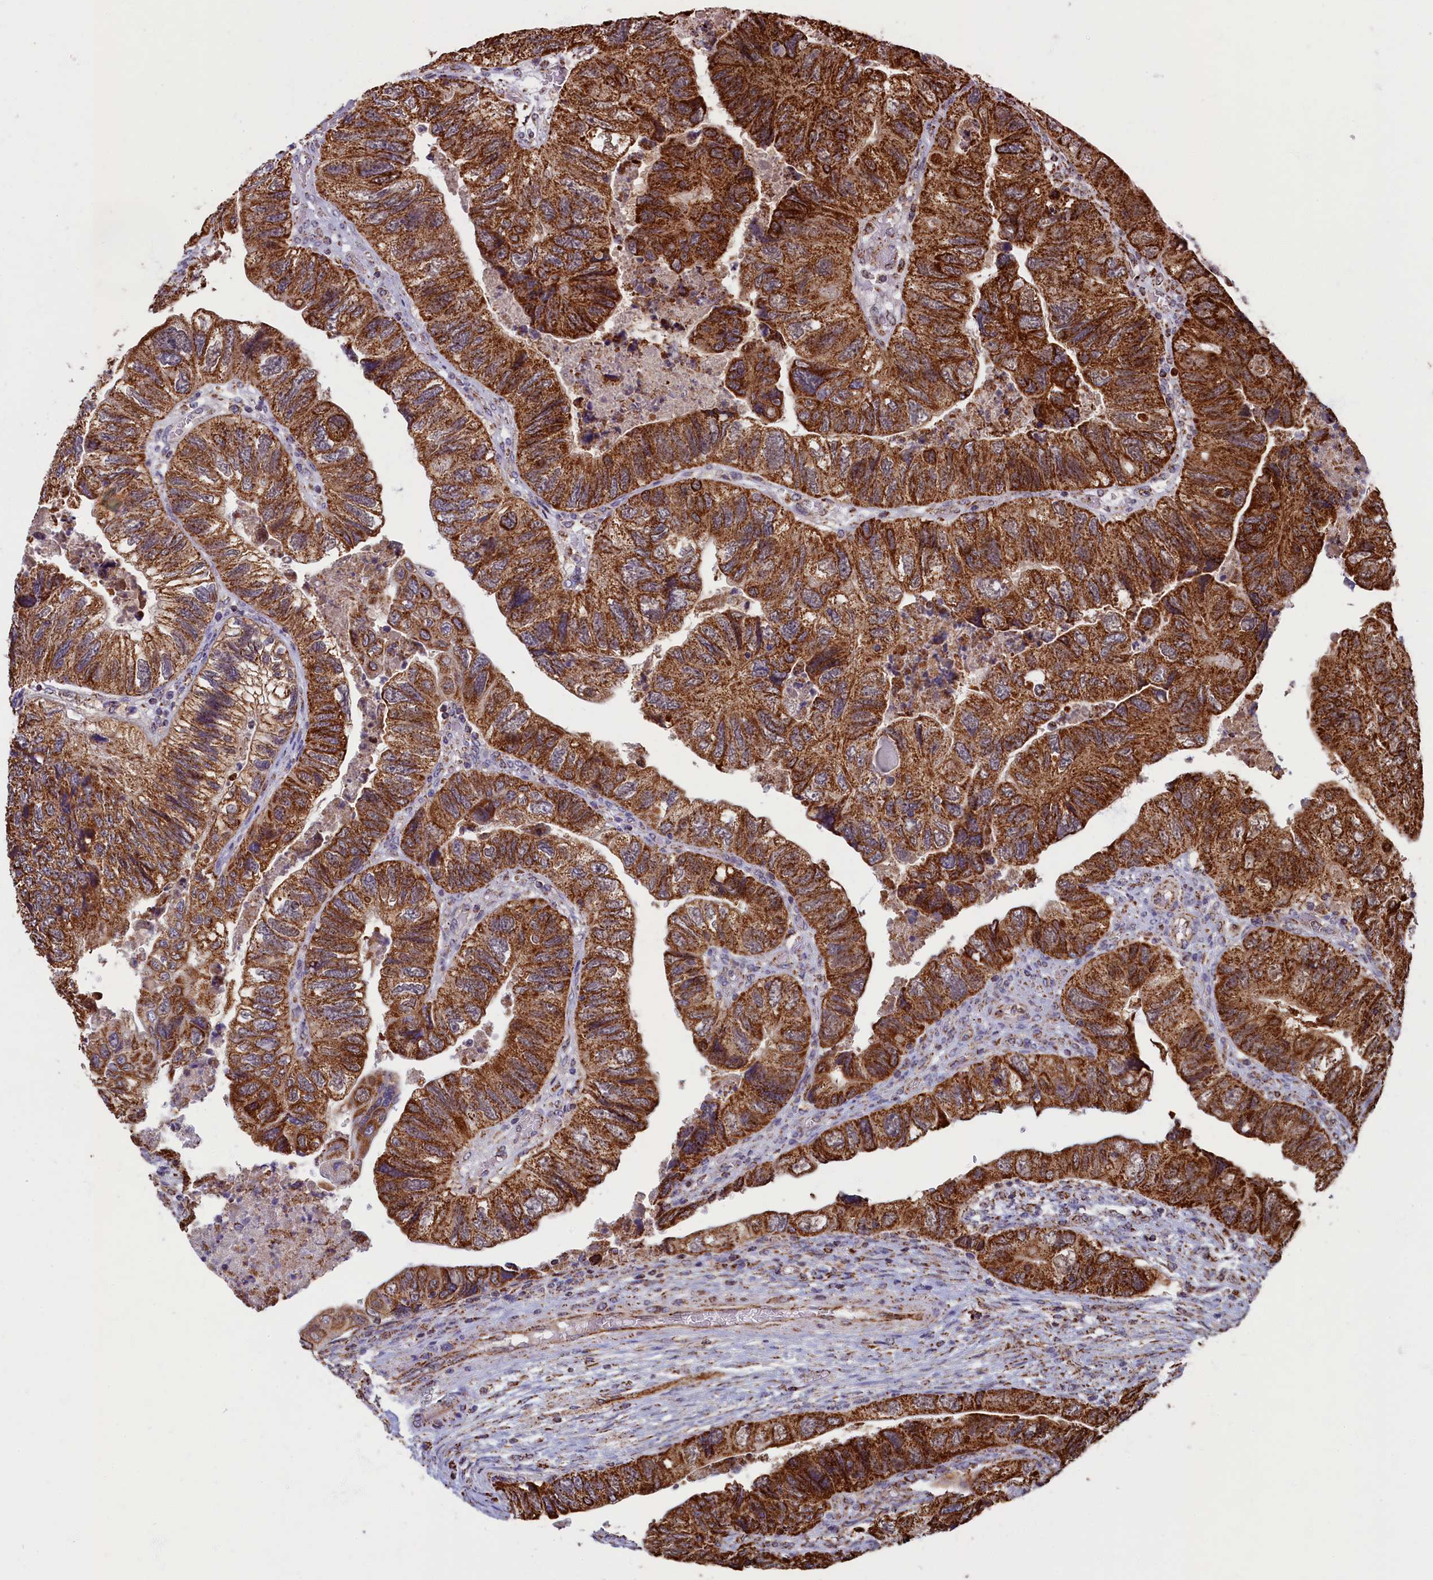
{"staining": {"intensity": "strong", "quantity": ">75%", "location": "cytoplasmic/membranous"}, "tissue": "colorectal cancer", "cell_type": "Tumor cells", "image_type": "cancer", "snomed": [{"axis": "morphology", "description": "Adenocarcinoma, NOS"}, {"axis": "topography", "description": "Rectum"}], "caption": "Protein positivity by immunohistochemistry (IHC) shows strong cytoplasmic/membranous positivity in approximately >75% of tumor cells in colorectal cancer.", "gene": "SPR", "patient": {"sex": "male", "age": 63}}